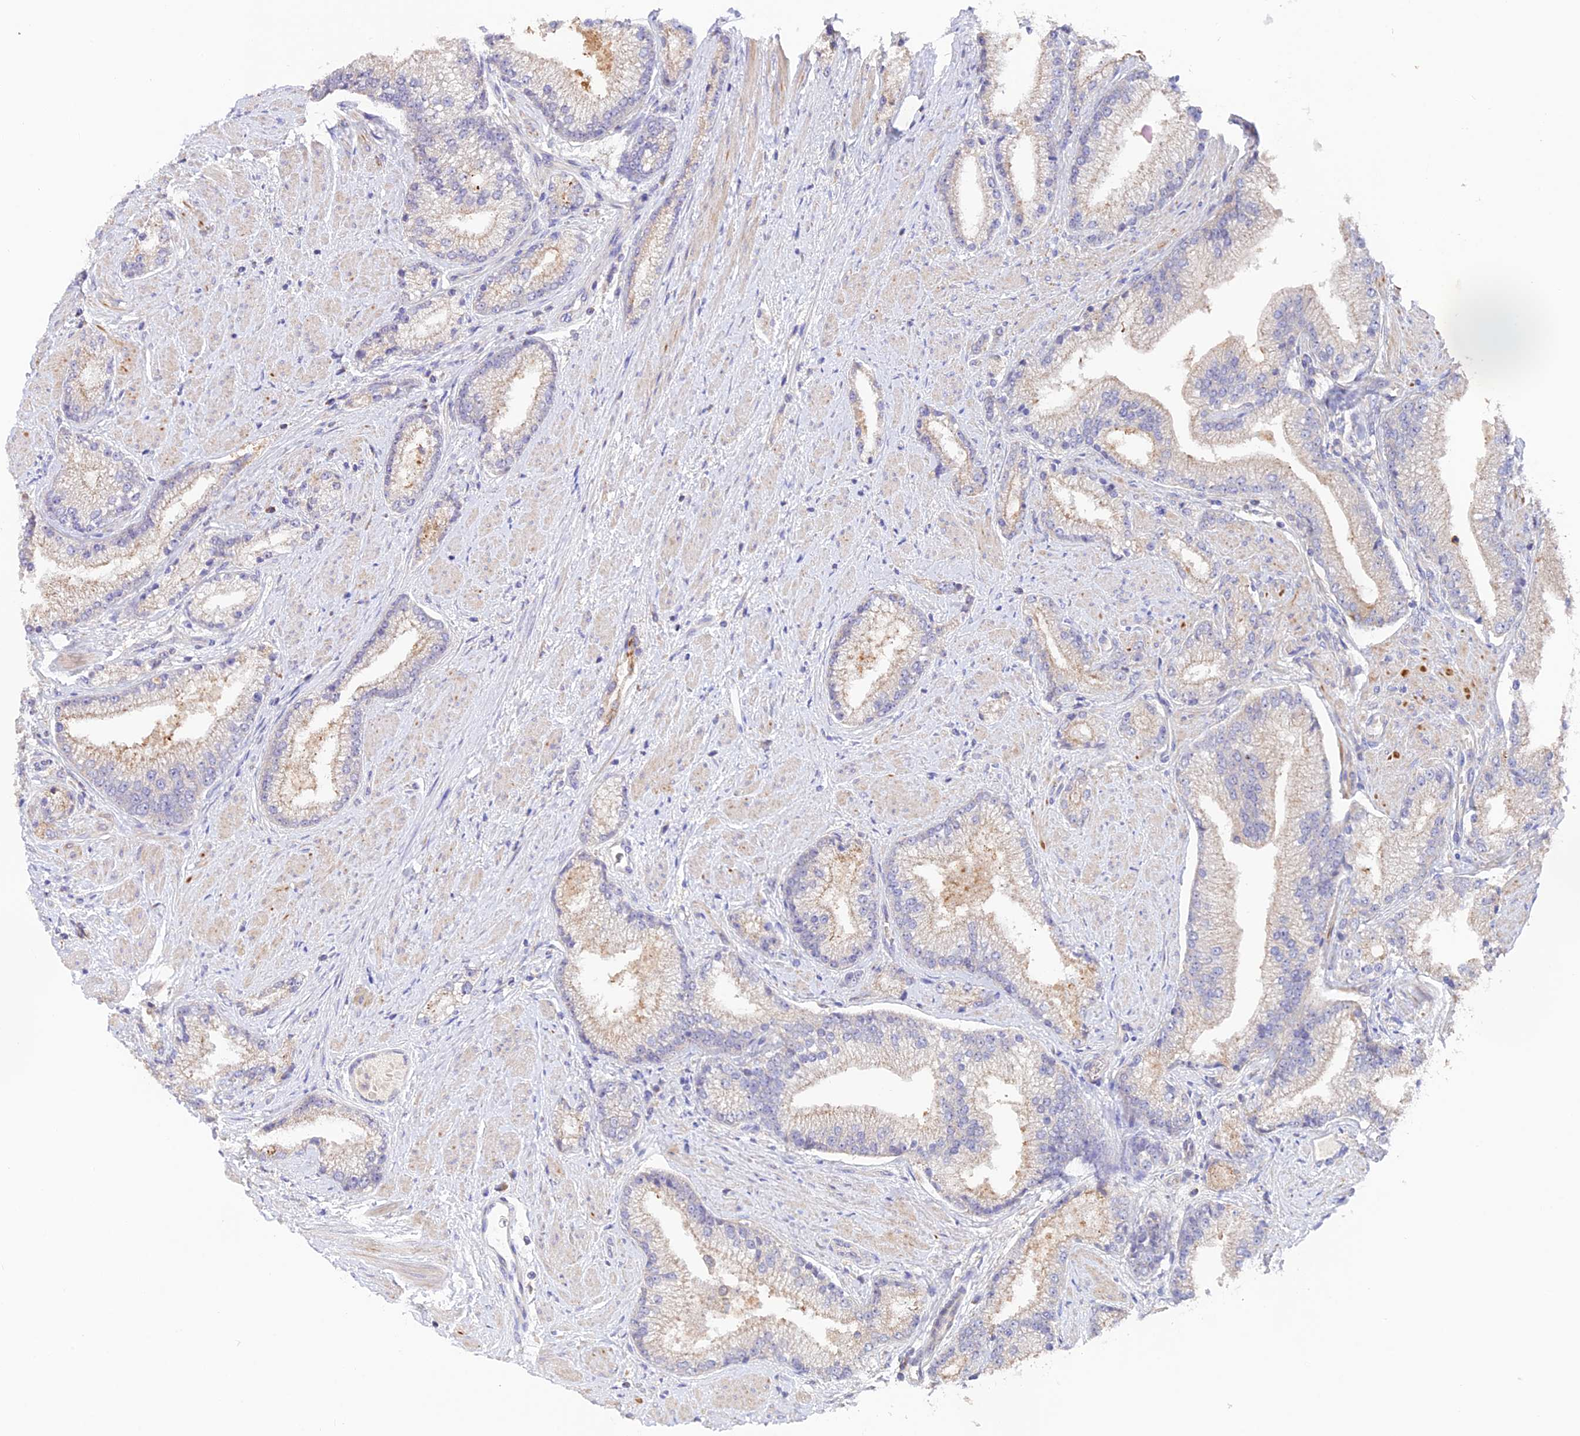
{"staining": {"intensity": "negative", "quantity": "none", "location": "none"}, "tissue": "prostate cancer", "cell_type": "Tumor cells", "image_type": "cancer", "snomed": [{"axis": "morphology", "description": "Adenocarcinoma, High grade"}, {"axis": "topography", "description": "Prostate"}], "caption": "Immunohistochemistry (IHC) of human prostate cancer exhibits no staining in tumor cells.", "gene": "CAMSAP3", "patient": {"sex": "male", "age": 67}}